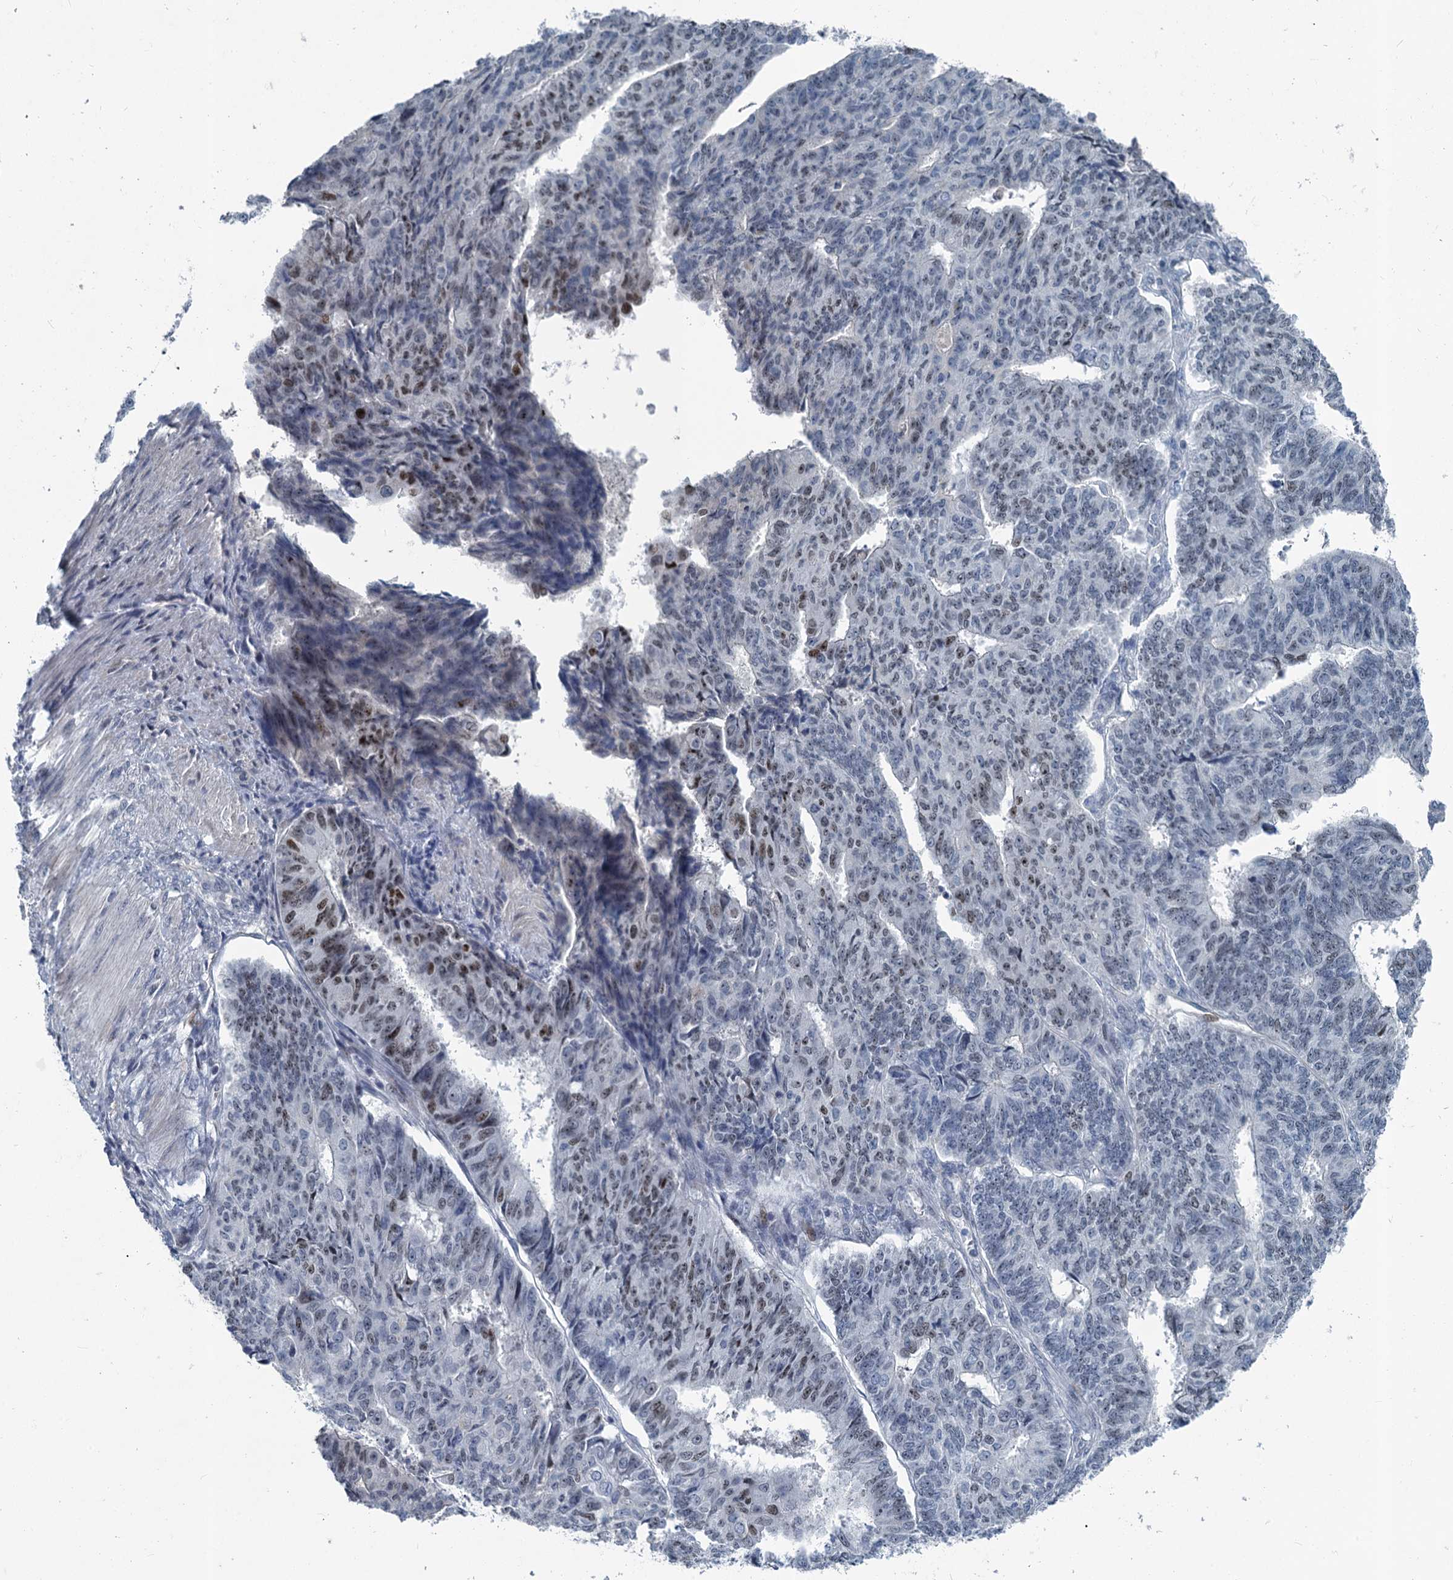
{"staining": {"intensity": "moderate", "quantity": "<25%", "location": "nuclear"}, "tissue": "endometrial cancer", "cell_type": "Tumor cells", "image_type": "cancer", "snomed": [{"axis": "morphology", "description": "Adenocarcinoma, NOS"}, {"axis": "topography", "description": "Endometrium"}], "caption": "Brown immunohistochemical staining in endometrial cancer displays moderate nuclear positivity in about <25% of tumor cells. The protein of interest is stained brown, and the nuclei are stained in blue (DAB IHC with brightfield microscopy, high magnification).", "gene": "ASXL3", "patient": {"sex": "female", "age": 32}}